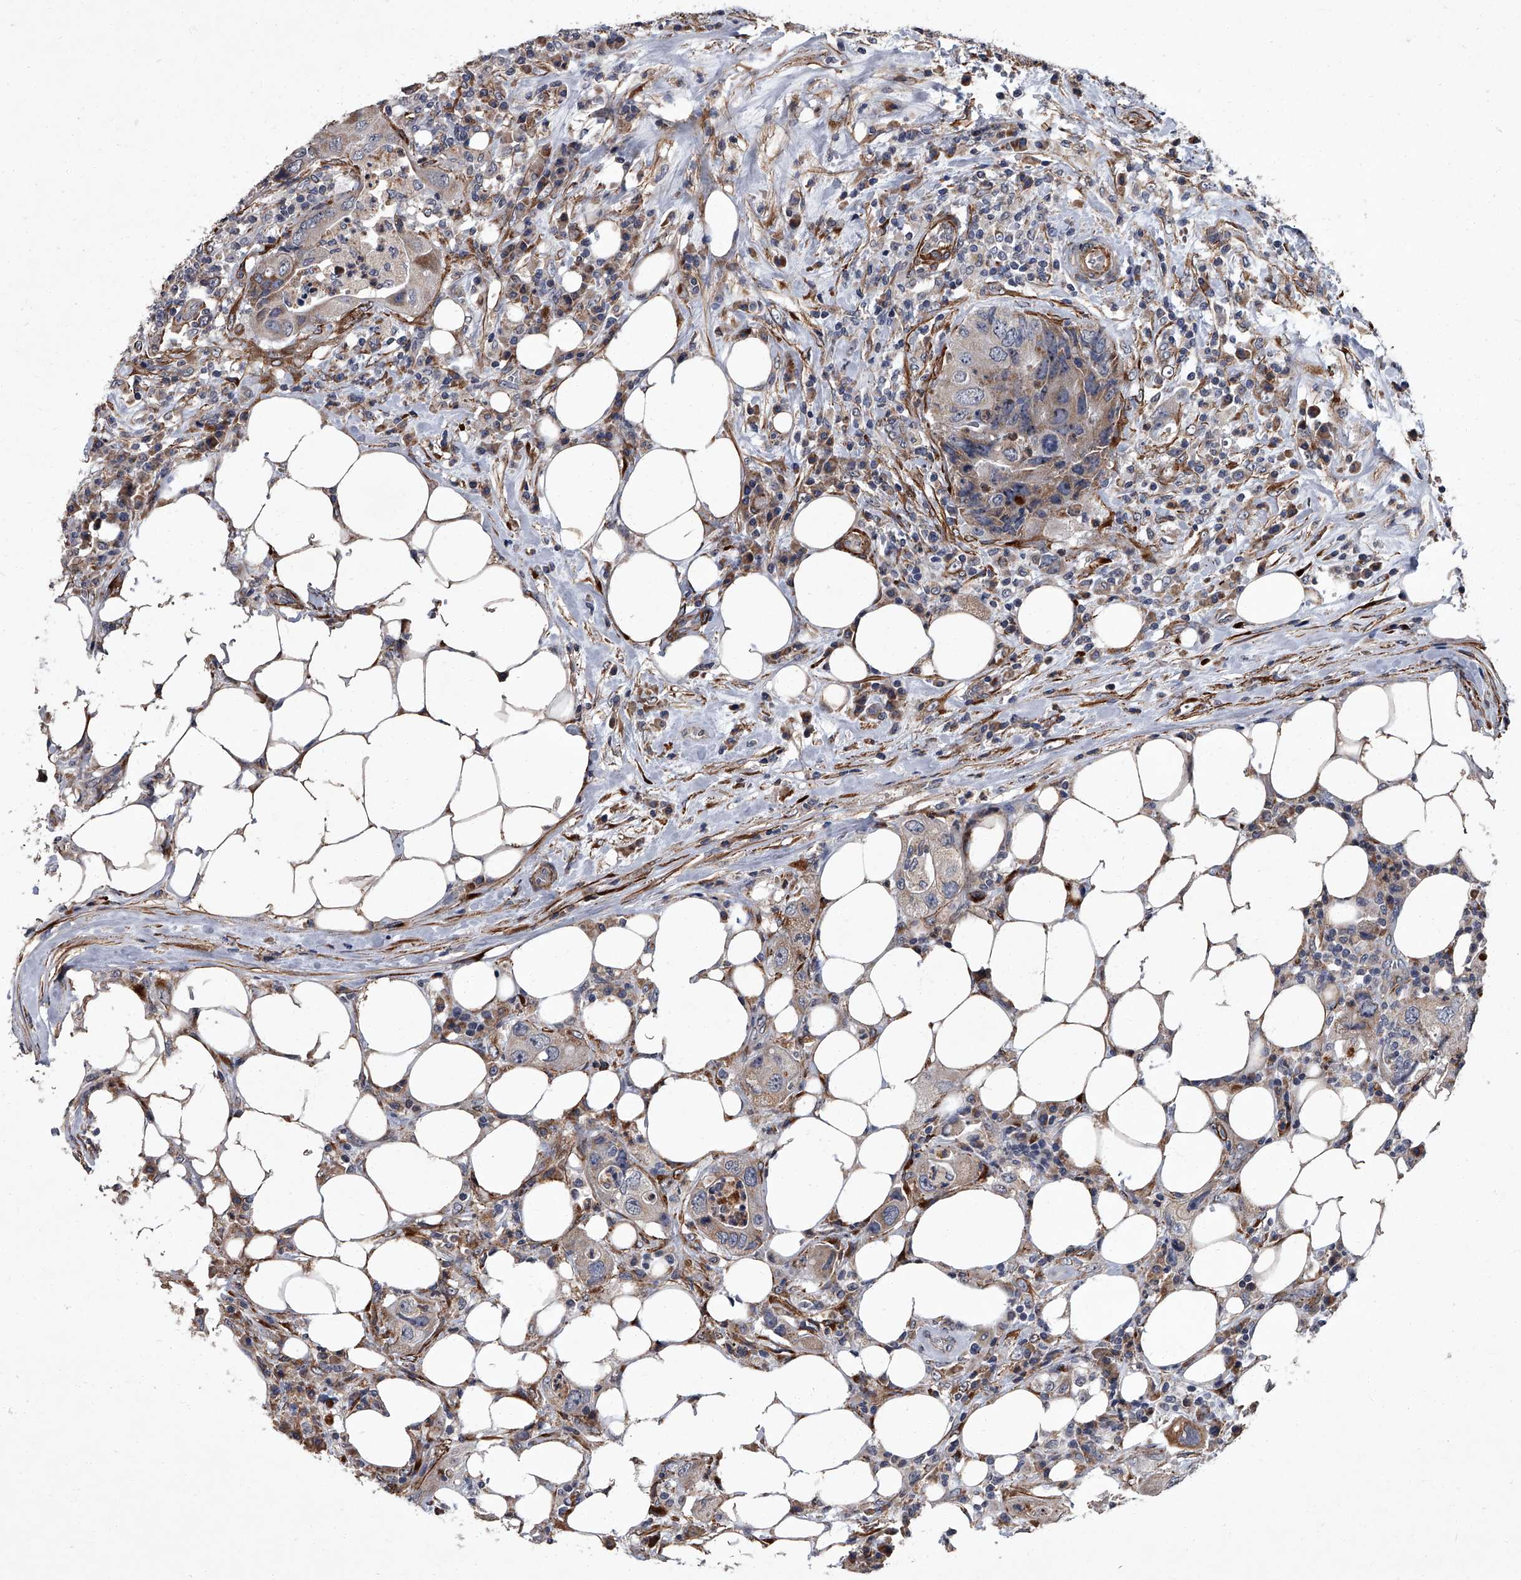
{"staining": {"intensity": "weak", "quantity": "<25%", "location": "cytoplasmic/membranous"}, "tissue": "colorectal cancer", "cell_type": "Tumor cells", "image_type": "cancer", "snomed": [{"axis": "morphology", "description": "Adenocarcinoma, NOS"}, {"axis": "topography", "description": "Colon"}], "caption": "Immunohistochemical staining of human adenocarcinoma (colorectal) demonstrates no significant expression in tumor cells.", "gene": "SIRT4", "patient": {"sex": "male", "age": 71}}